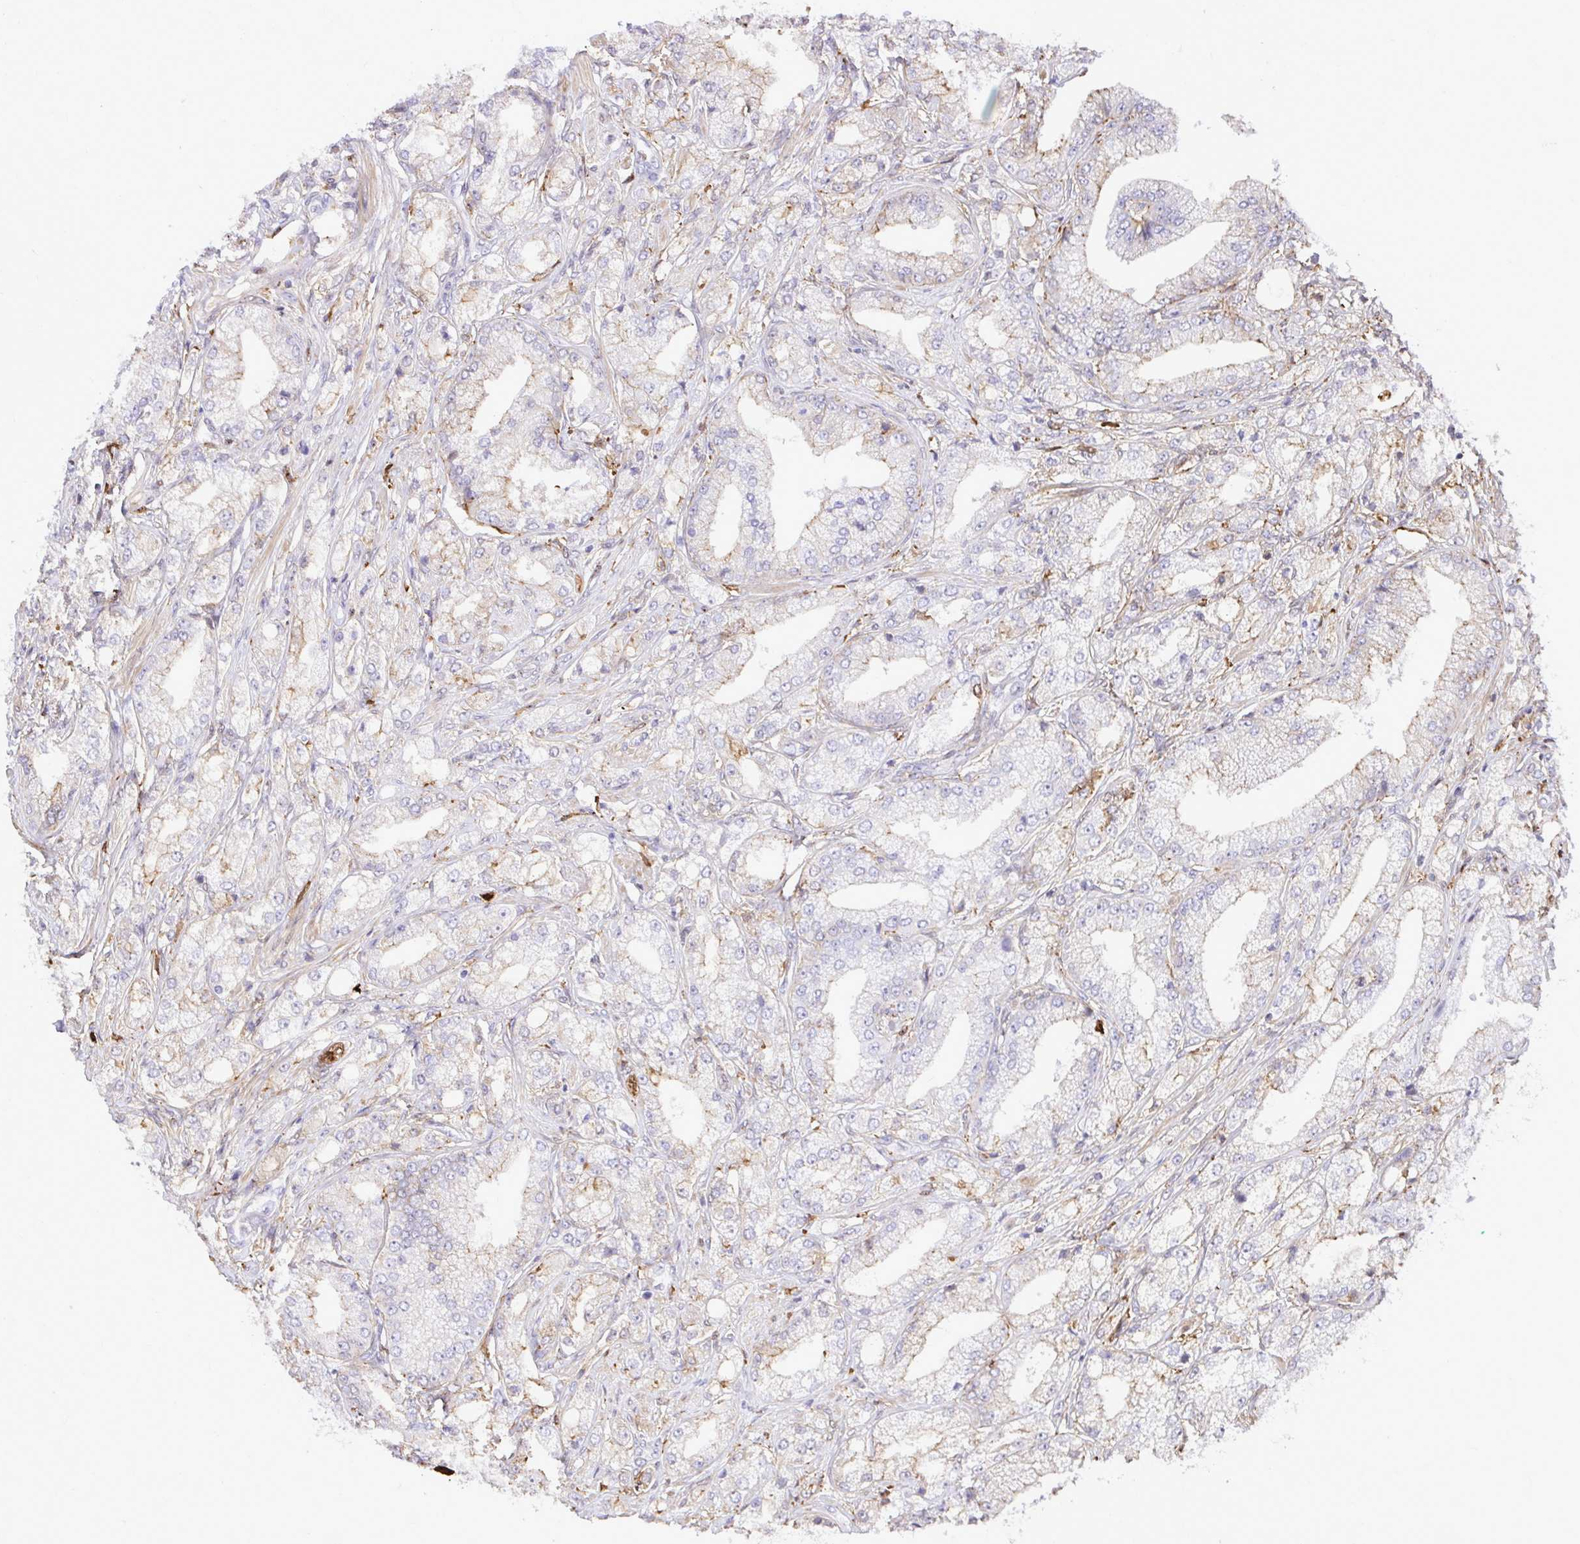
{"staining": {"intensity": "negative", "quantity": "none", "location": "none"}, "tissue": "prostate cancer", "cell_type": "Tumor cells", "image_type": "cancer", "snomed": [{"axis": "morphology", "description": "Adenocarcinoma, High grade"}, {"axis": "topography", "description": "Prostate"}], "caption": "This is an immunohistochemistry image of human prostate adenocarcinoma (high-grade). There is no expression in tumor cells.", "gene": "GSN", "patient": {"sex": "male", "age": 61}}